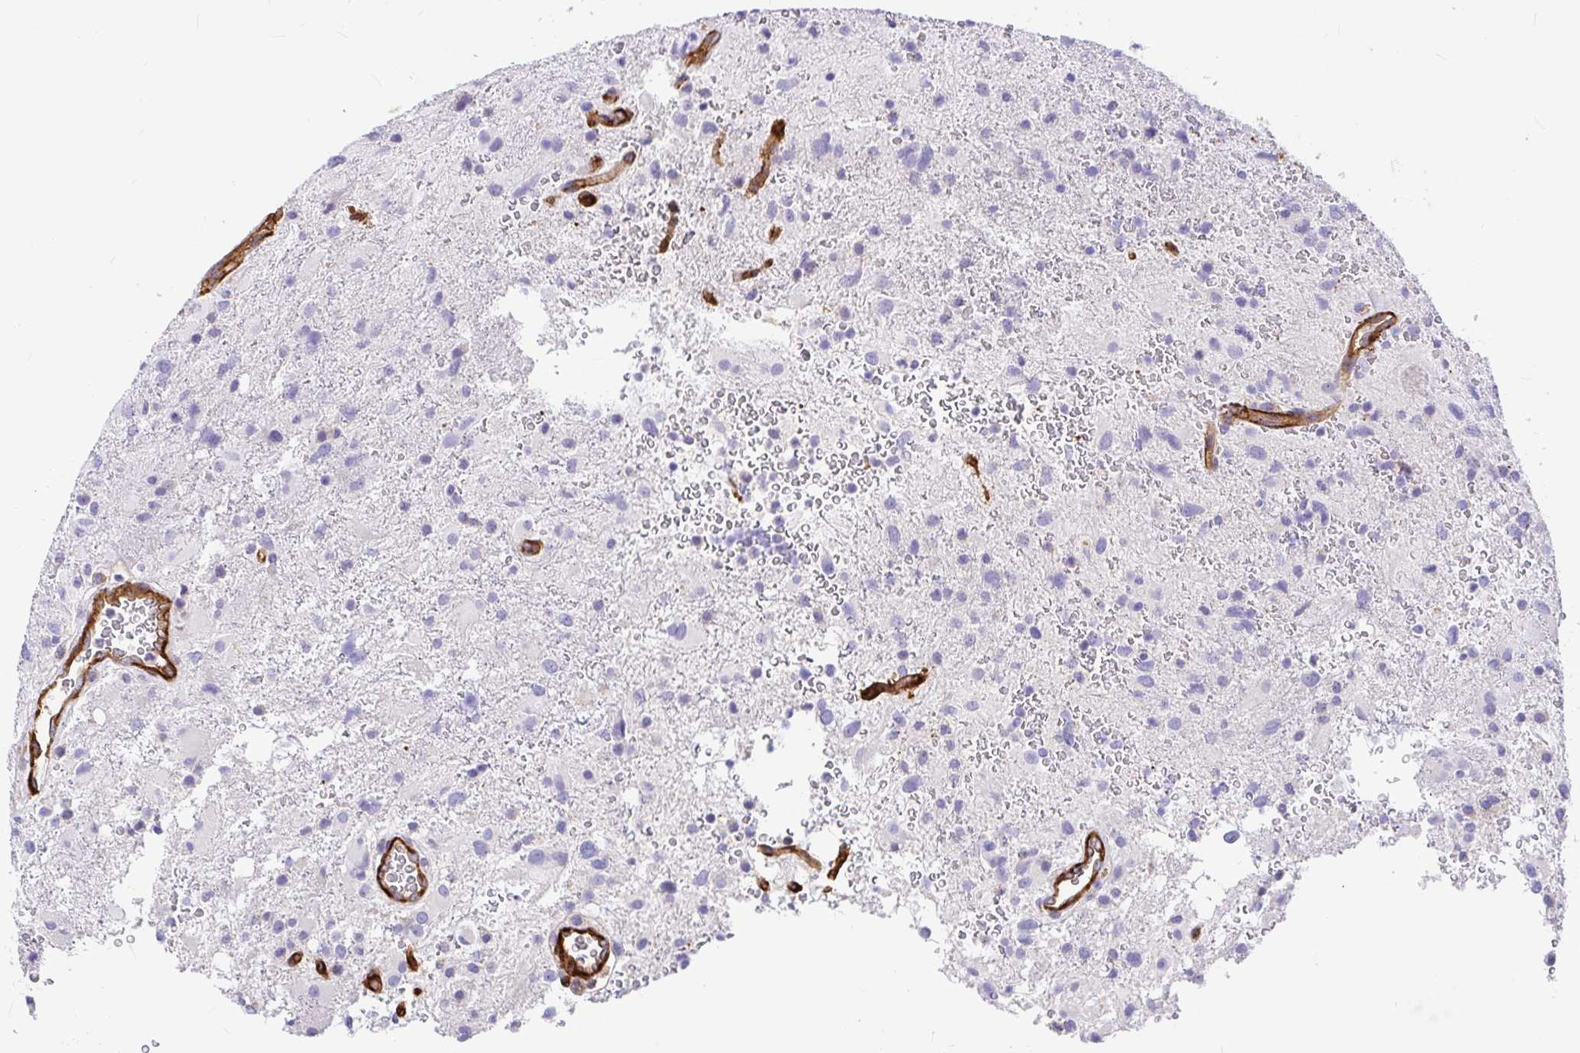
{"staining": {"intensity": "negative", "quantity": "none", "location": "none"}, "tissue": "glioma", "cell_type": "Tumor cells", "image_type": "cancer", "snomed": [{"axis": "morphology", "description": "Glioma, malignant, High grade"}, {"axis": "topography", "description": "Brain"}], "caption": "Immunohistochemical staining of glioma displays no significant positivity in tumor cells. (Brightfield microscopy of DAB immunohistochemistry at high magnification).", "gene": "MYO1B", "patient": {"sex": "male", "age": 53}}